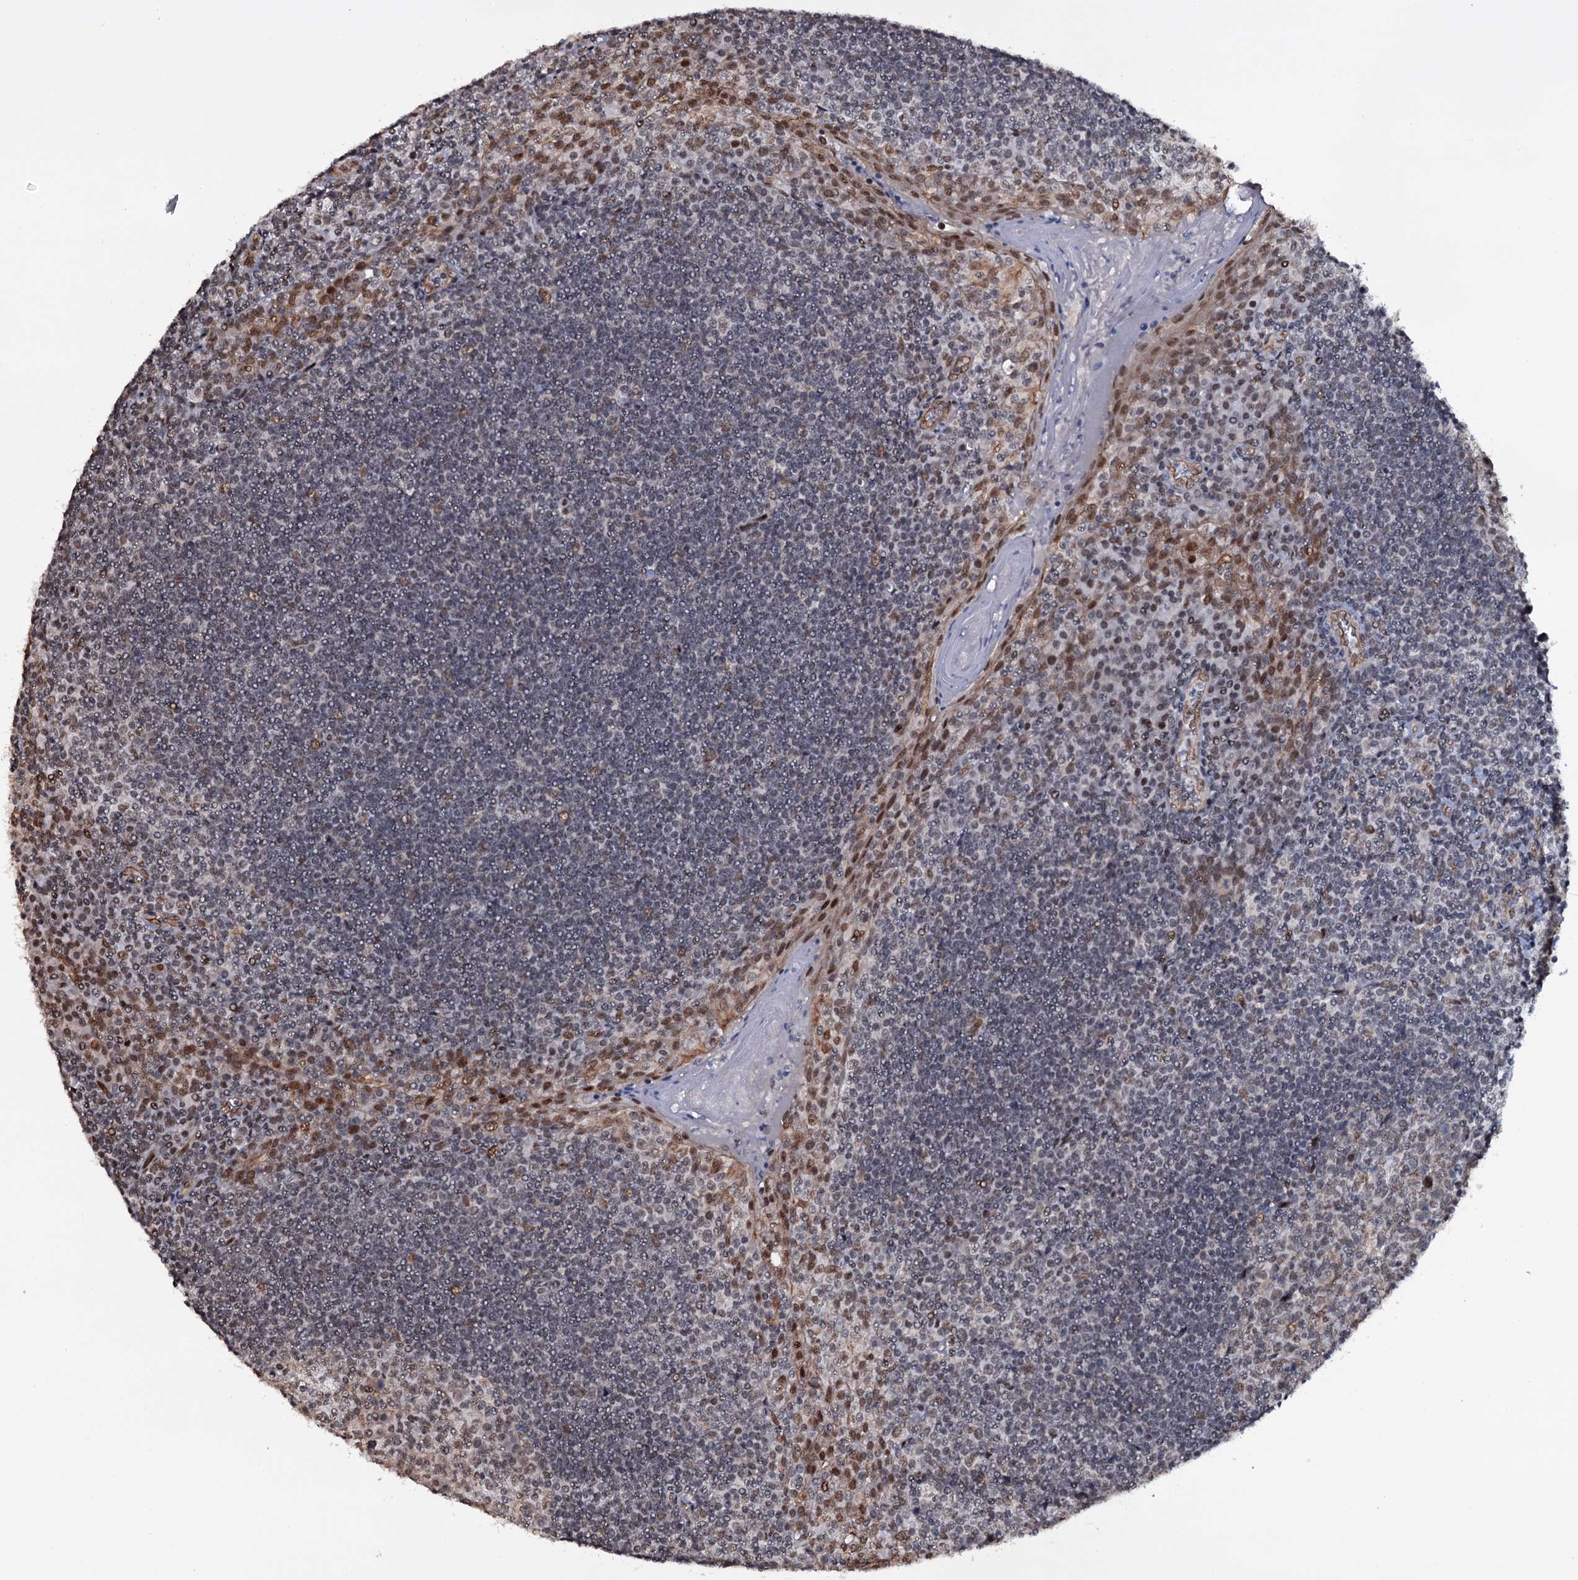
{"staining": {"intensity": "moderate", "quantity": "<25%", "location": "nuclear"}, "tissue": "tonsil", "cell_type": "Germinal center cells", "image_type": "normal", "snomed": [{"axis": "morphology", "description": "Normal tissue, NOS"}, {"axis": "topography", "description": "Tonsil"}], "caption": "A photomicrograph of human tonsil stained for a protein exhibits moderate nuclear brown staining in germinal center cells.", "gene": "SH2D4B", "patient": {"sex": "male", "age": 27}}